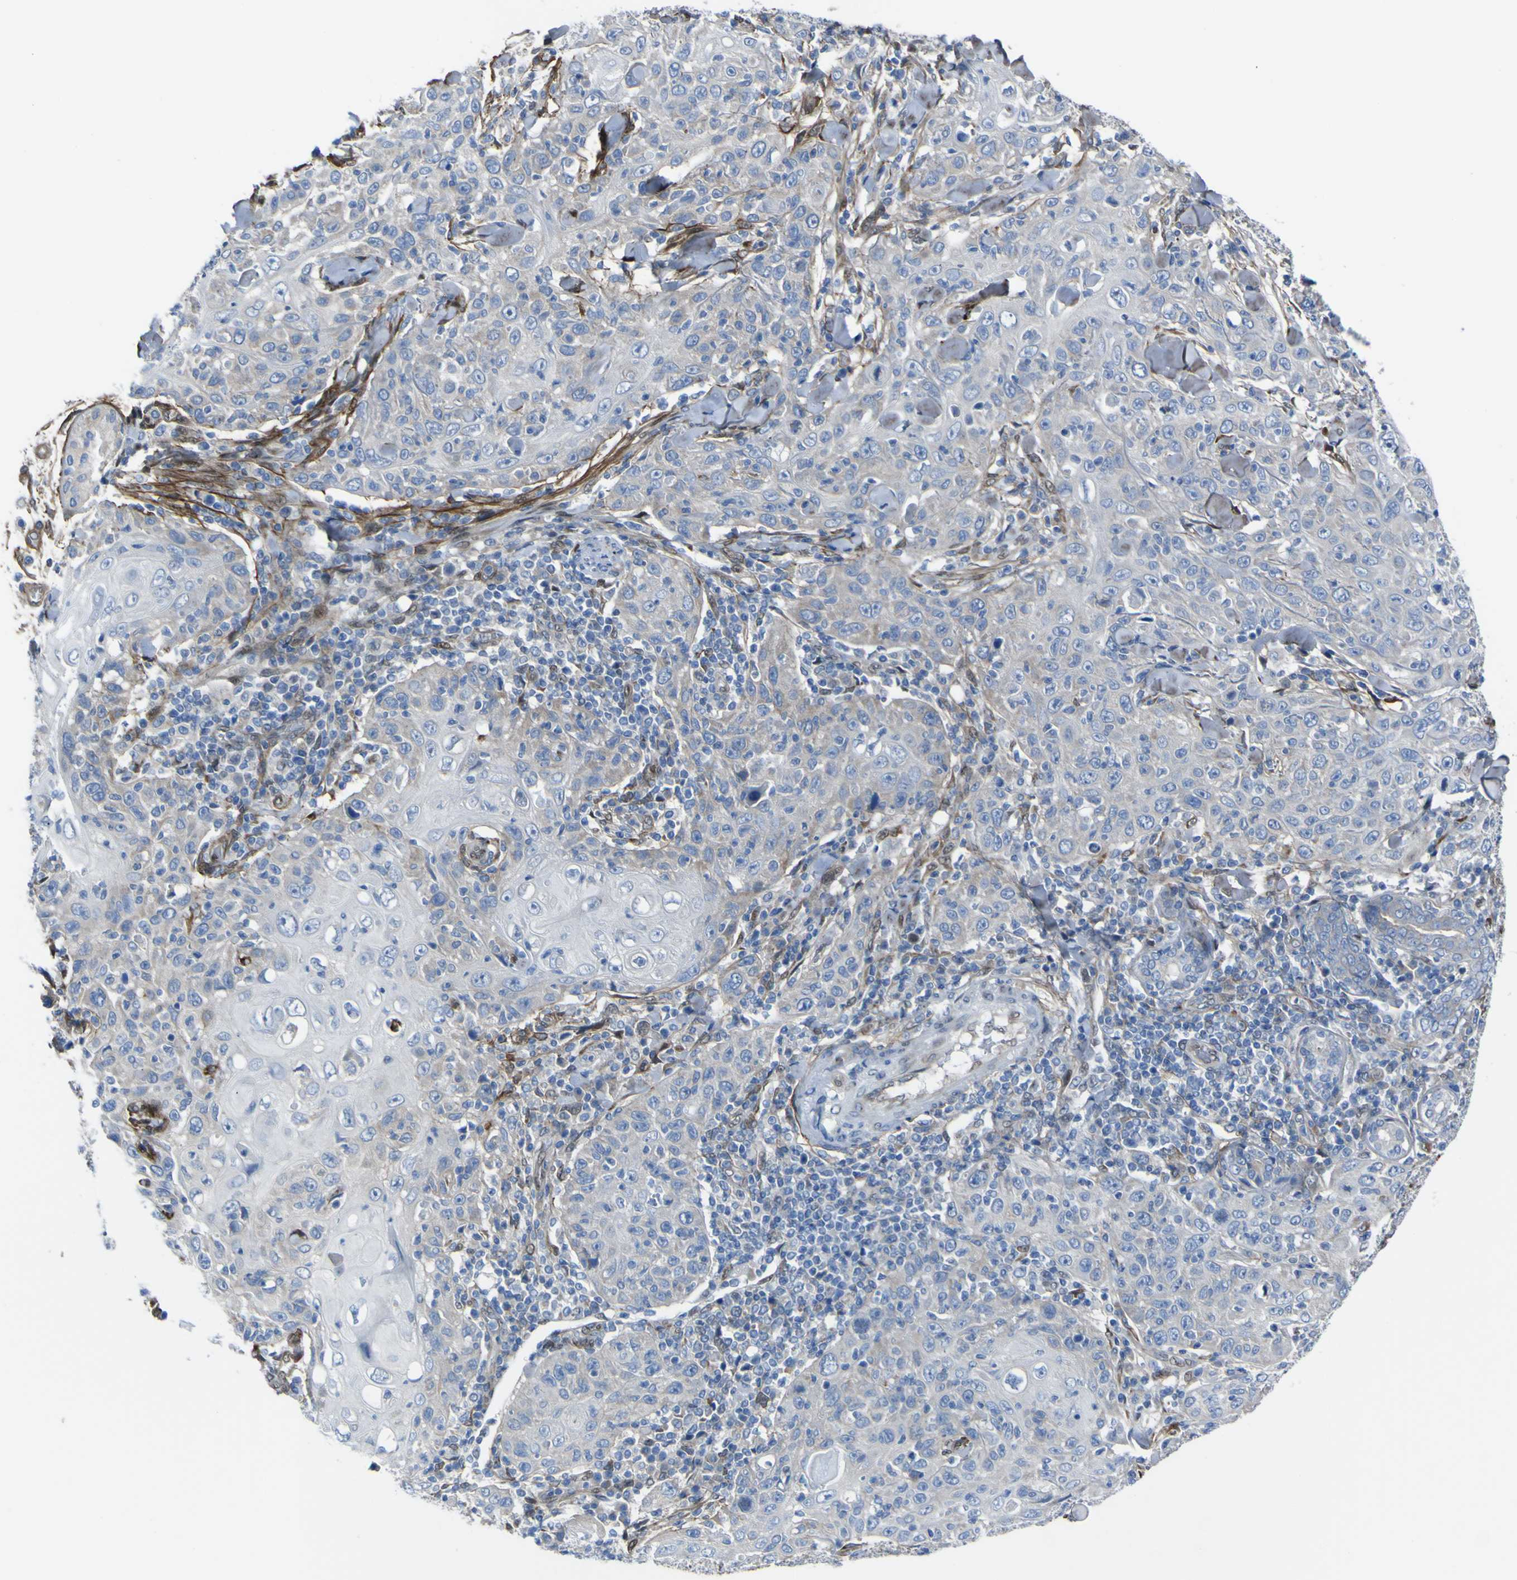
{"staining": {"intensity": "weak", "quantity": "<25%", "location": "cytoplasmic/membranous"}, "tissue": "skin cancer", "cell_type": "Tumor cells", "image_type": "cancer", "snomed": [{"axis": "morphology", "description": "Squamous cell carcinoma, NOS"}, {"axis": "topography", "description": "Skin"}], "caption": "This micrograph is of skin squamous cell carcinoma stained with immunohistochemistry to label a protein in brown with the nuclei are counter-stained blue. There is no staining in tumor cells. The staining is performed using DAB (3,3'-diaminobenzidine) brown chromogen with nuclei counter-stained in using hematoxylin.", "gene": "LRRN1", "patient": {"sex": "female", "age": 88}}